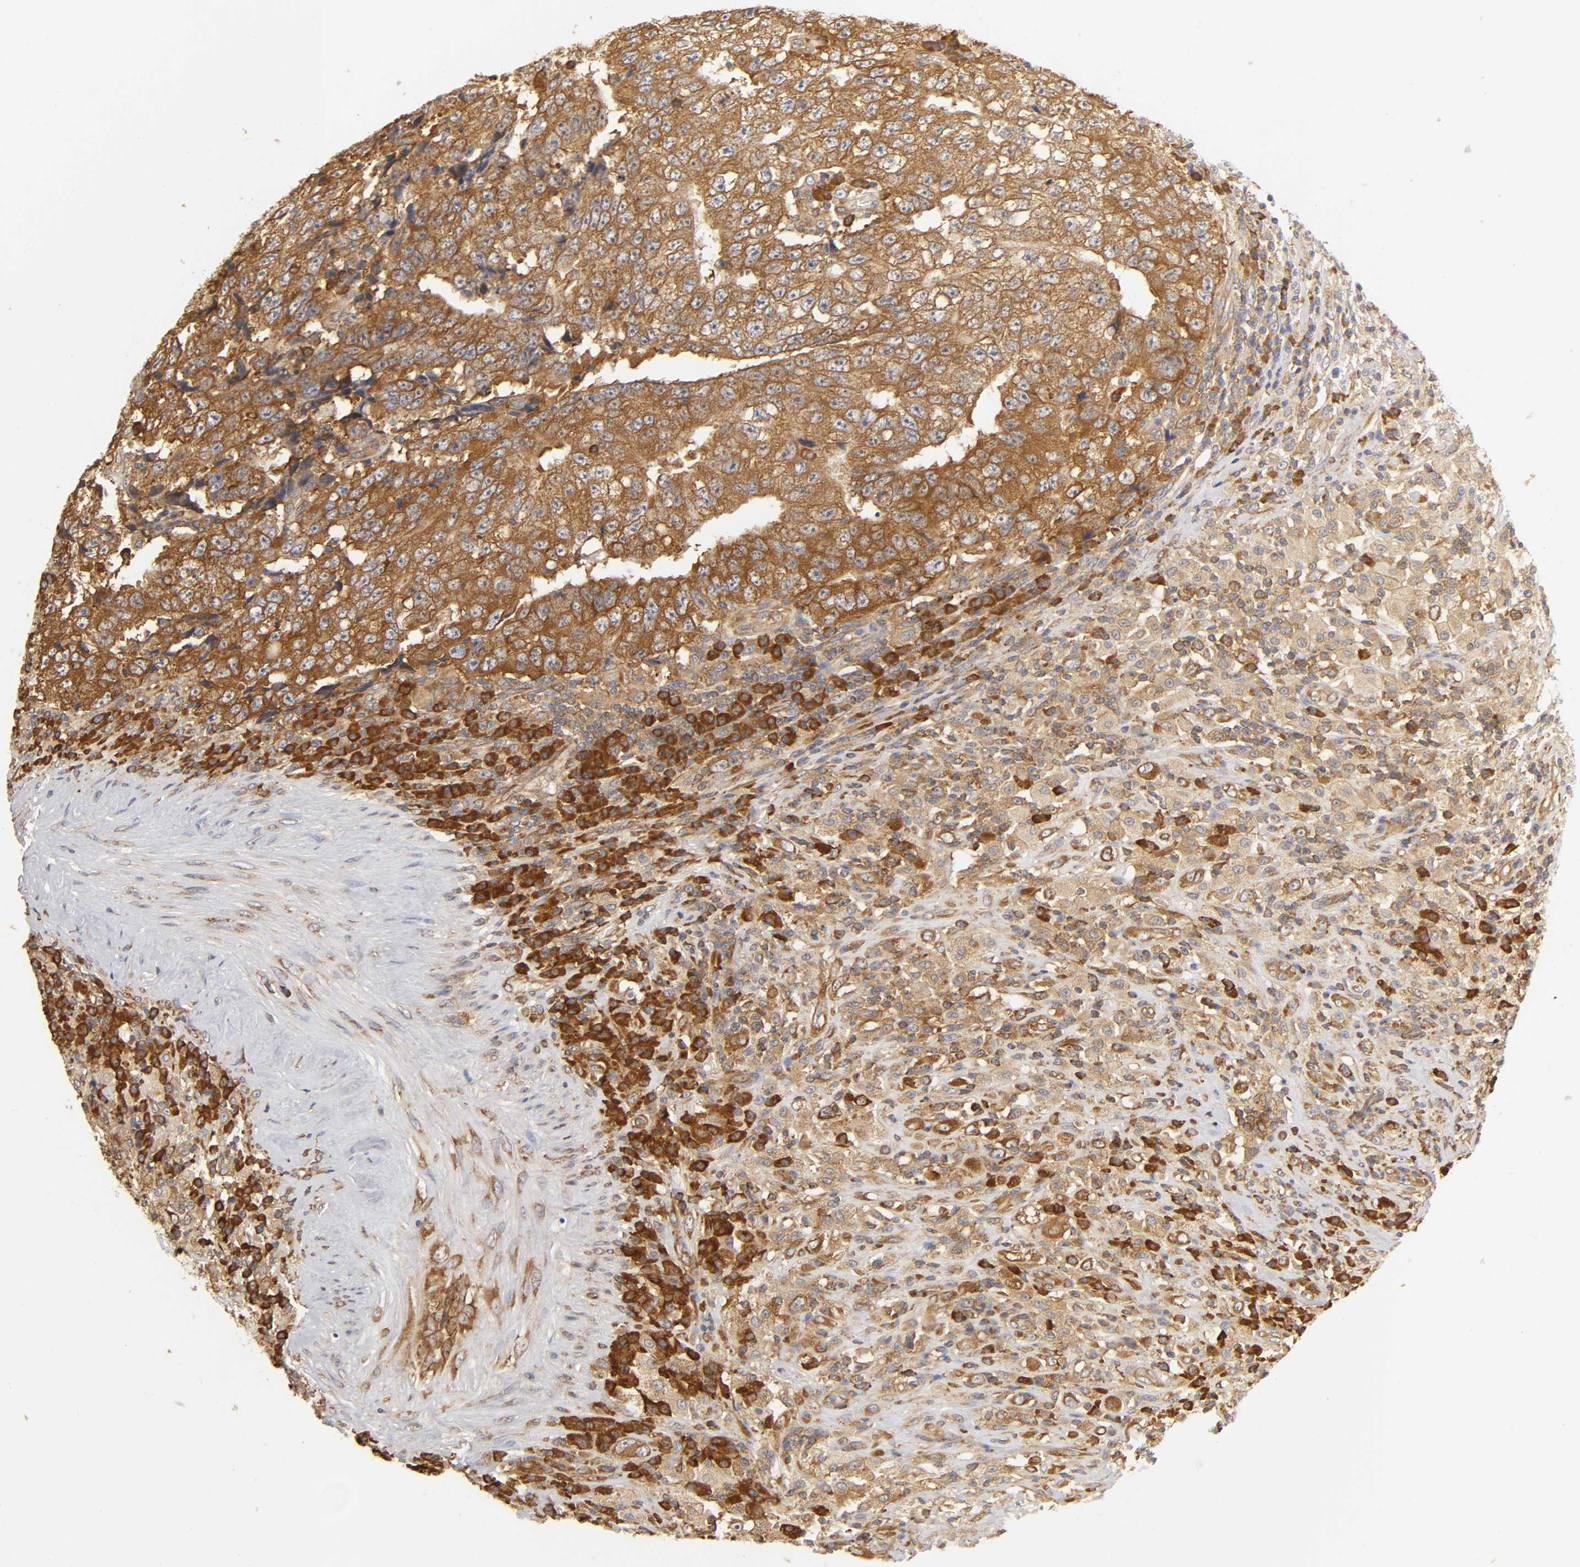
{"staining": {"intensity": "strong", "quantity": ">75%", "location": "cytoplasmic/membranous"}, "tissue": "testis cancer", "cell_type": "Tumor cells", "image_type": "cancer", "snomed": [{"axis": "morphology", "description": "Necrosis, NOS"}, {"axis": "morphology", "description": "Carcinoma, Embryonal, NOS"}, {"axis": "topography", "description": "Testis"}], "caption": "Strong cytoplasmic/membranous staining for a protein is seen in about >75% of tumor cells of testis cancer using immunohistochemistry (IHC).", "gene": "RPL14", "patient": {"sex": "male", "age": 19}}